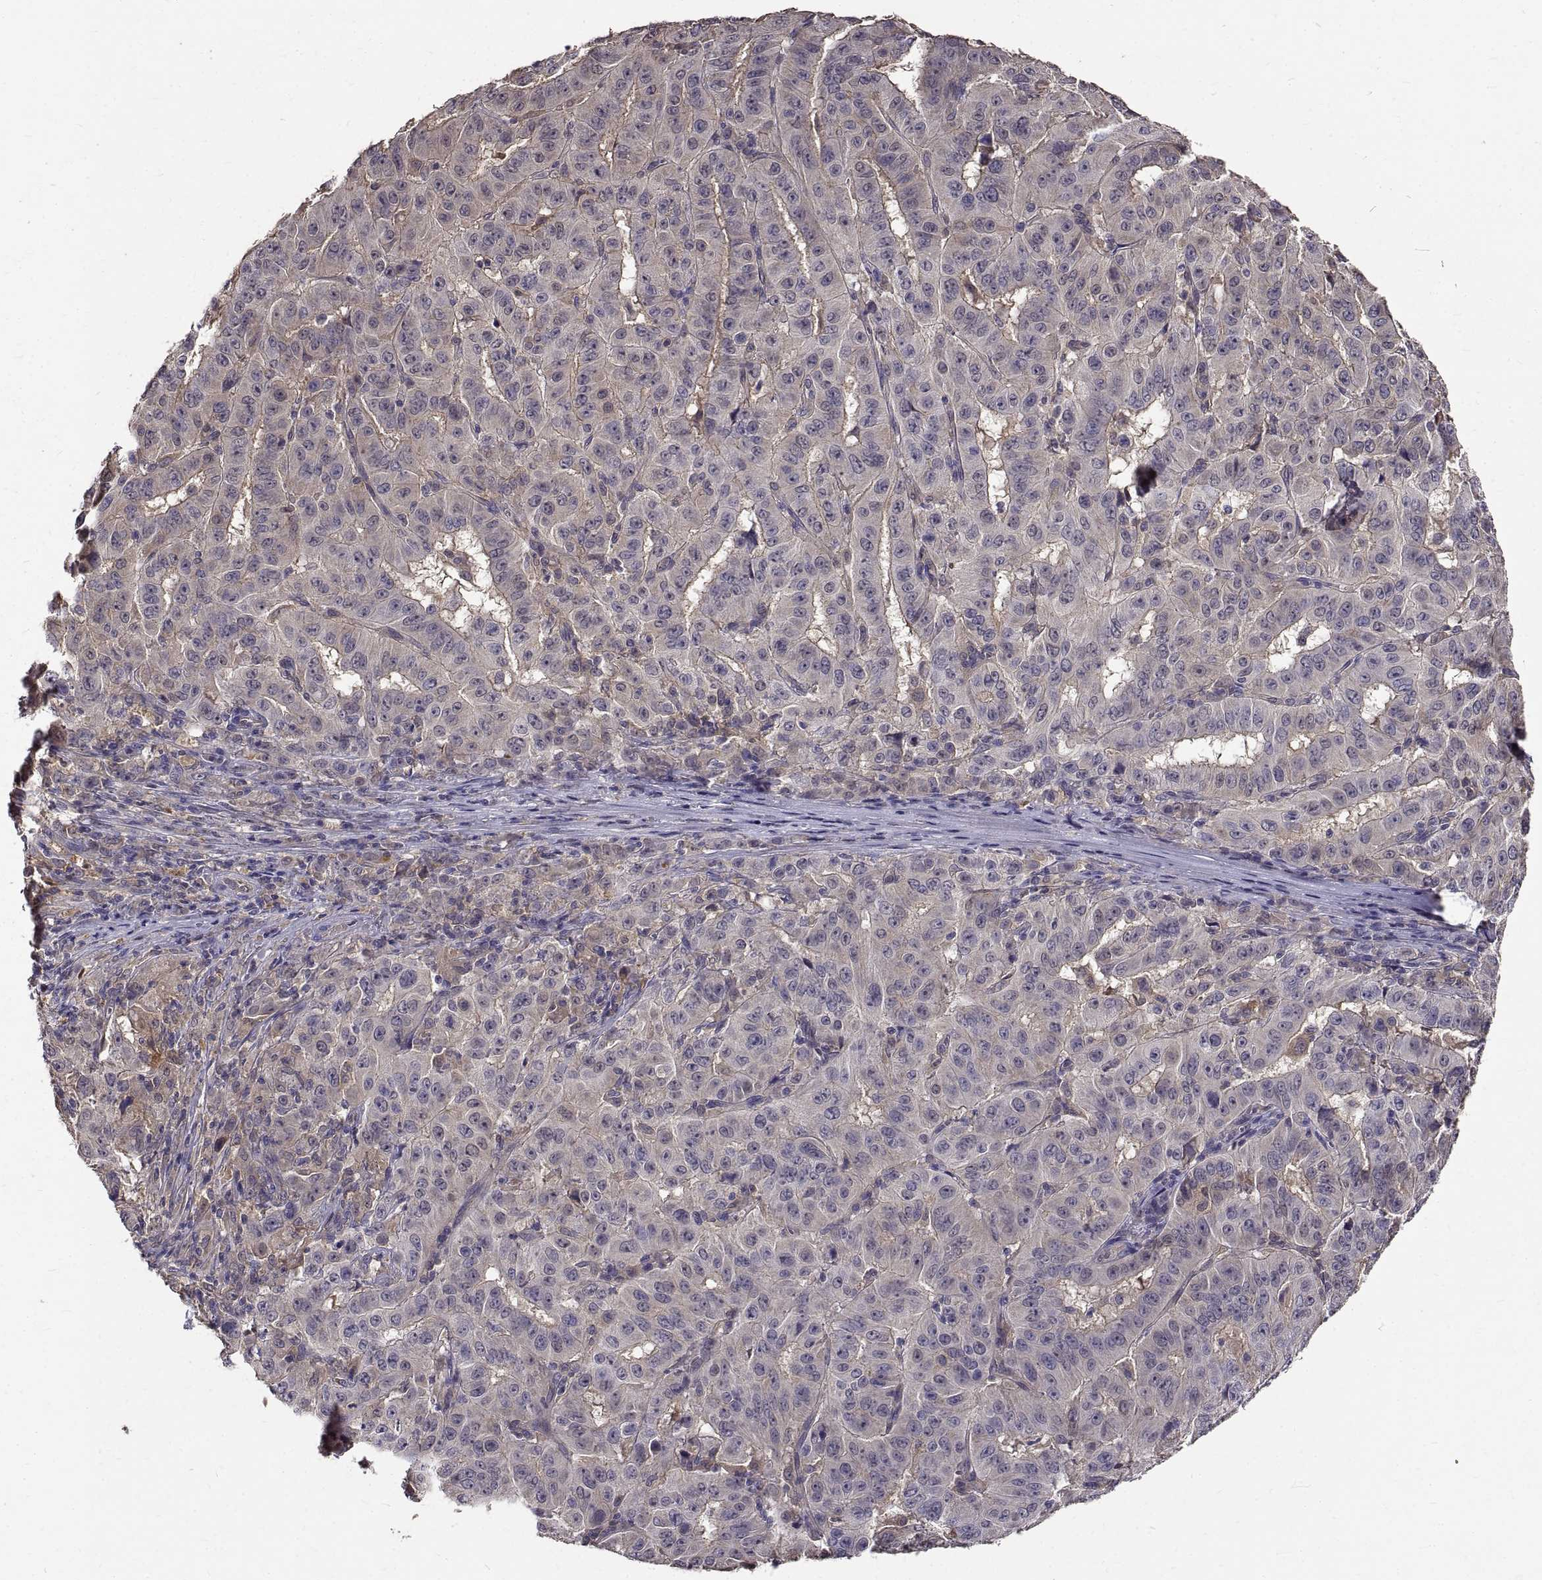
{"staining": {"intensity": "negative", "quantity": "none", "location": "none"}, "tissue": "pancreatic cancer", "cell_type": "Tumor cells", "image_type": "cancer", "snomed": [{"axis": "morphology", "description": "Adenocarcinoma, NOS"}, {"axis": "topography", "description": "Pancreas"}], "caption": "IHC micrograph of pancreatic cancer (adenocarcinoma) stained for a protein (brown), which displays no positivity in tumor cells. (DAB IHC, high magnification).", "gene": "PEA15", "patient": {"sex": "male", "age": 63}}